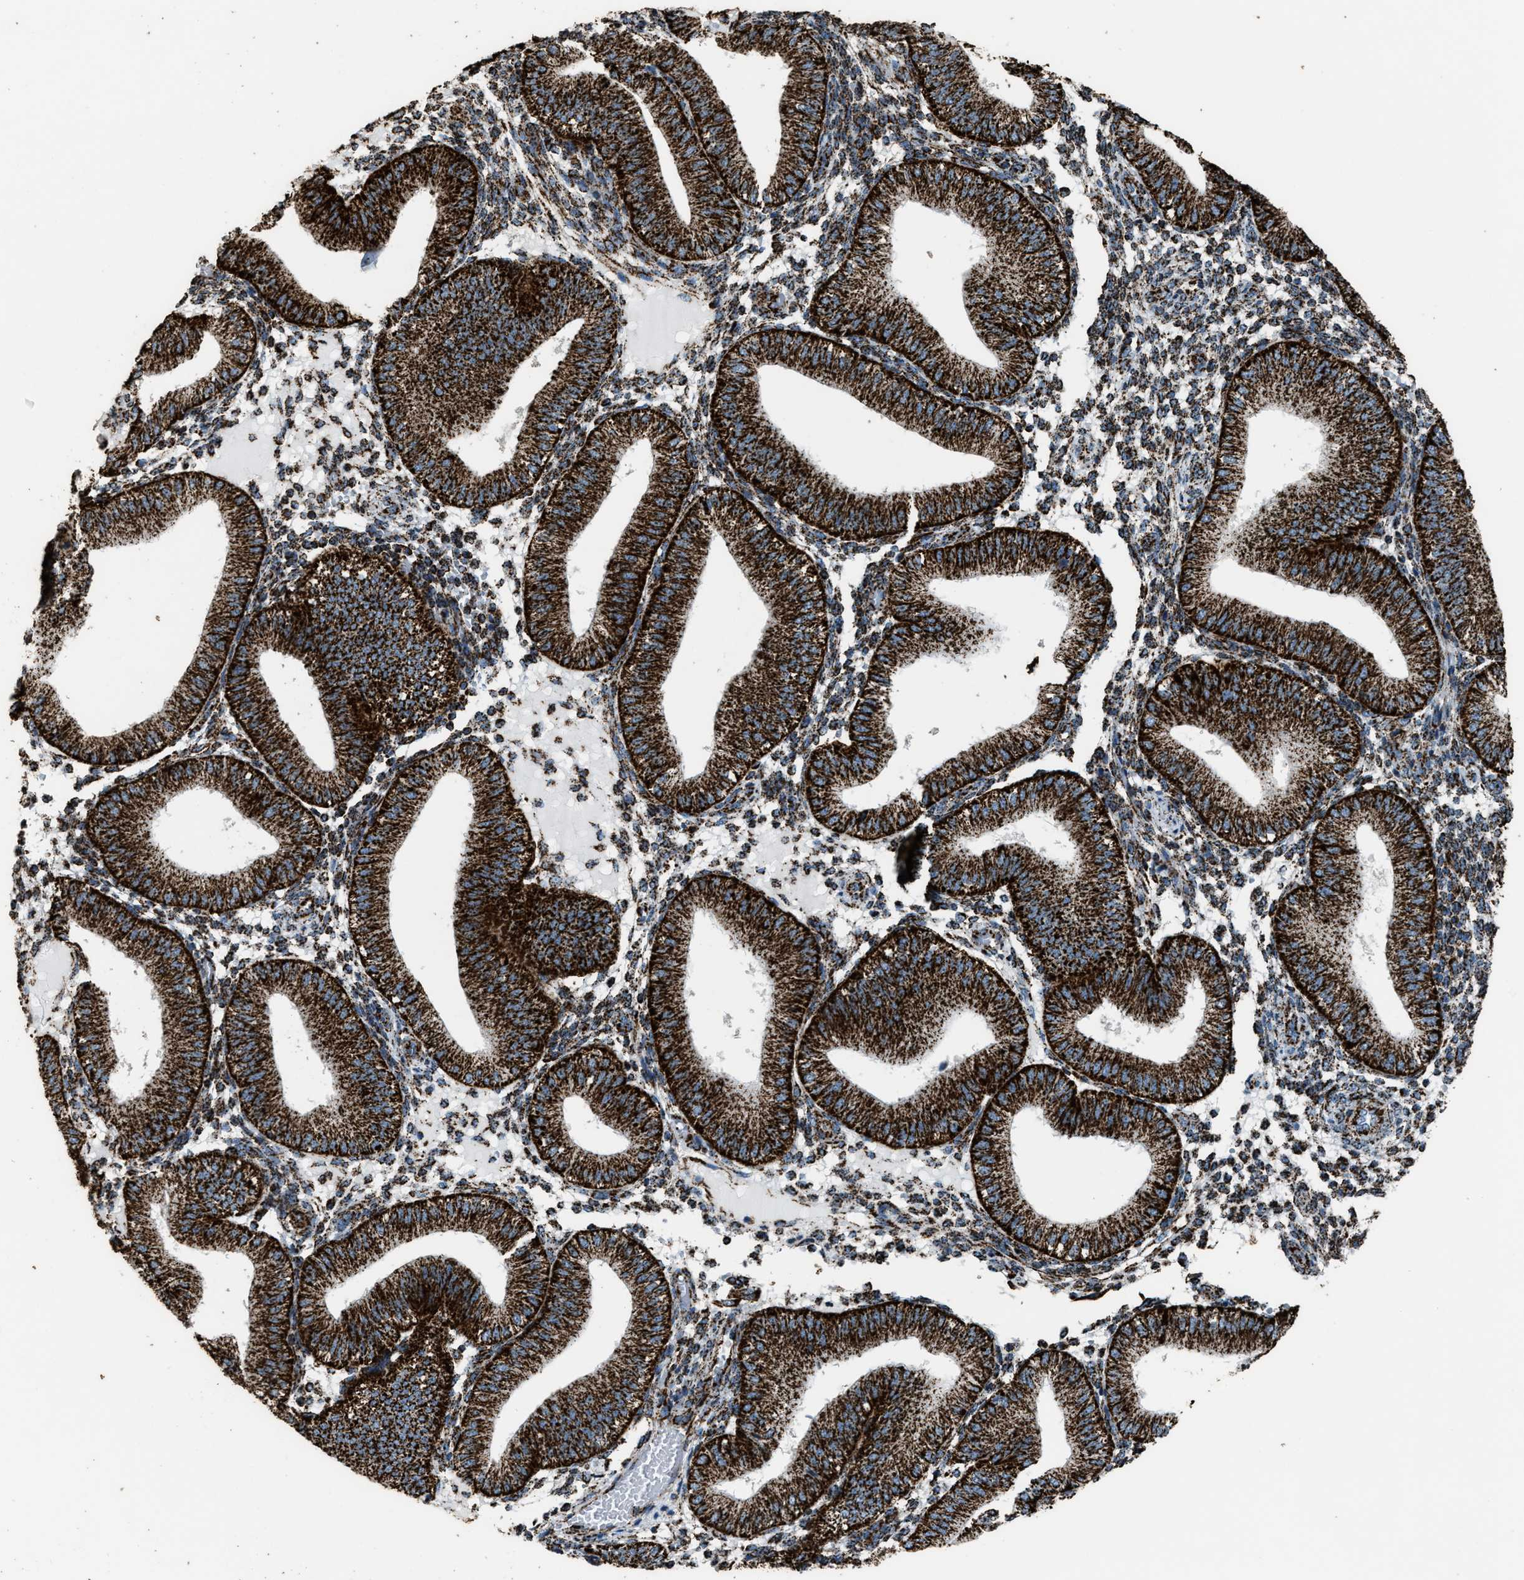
{"staining": {"intensity": "strong", "quantity": ">75%", "location": "cytoplasmic/membranous"}, "tissue": "endometrium", "cell_type": "Cells in endometrial stroma", "image_type": "normal", "snomed": [{"axis": "morphology", "description": "Normal tissue, NOS"}, {"axis": "topography", "description": "Endometrium"}], "caption": "Cells in endometrial stroma reveal strong cytoplasmic/membranous positivity in approximately >75% of cells in unremarkable endometrium.", "gene": "MDH2", "patient": {"sex": "female", "age": 39}}